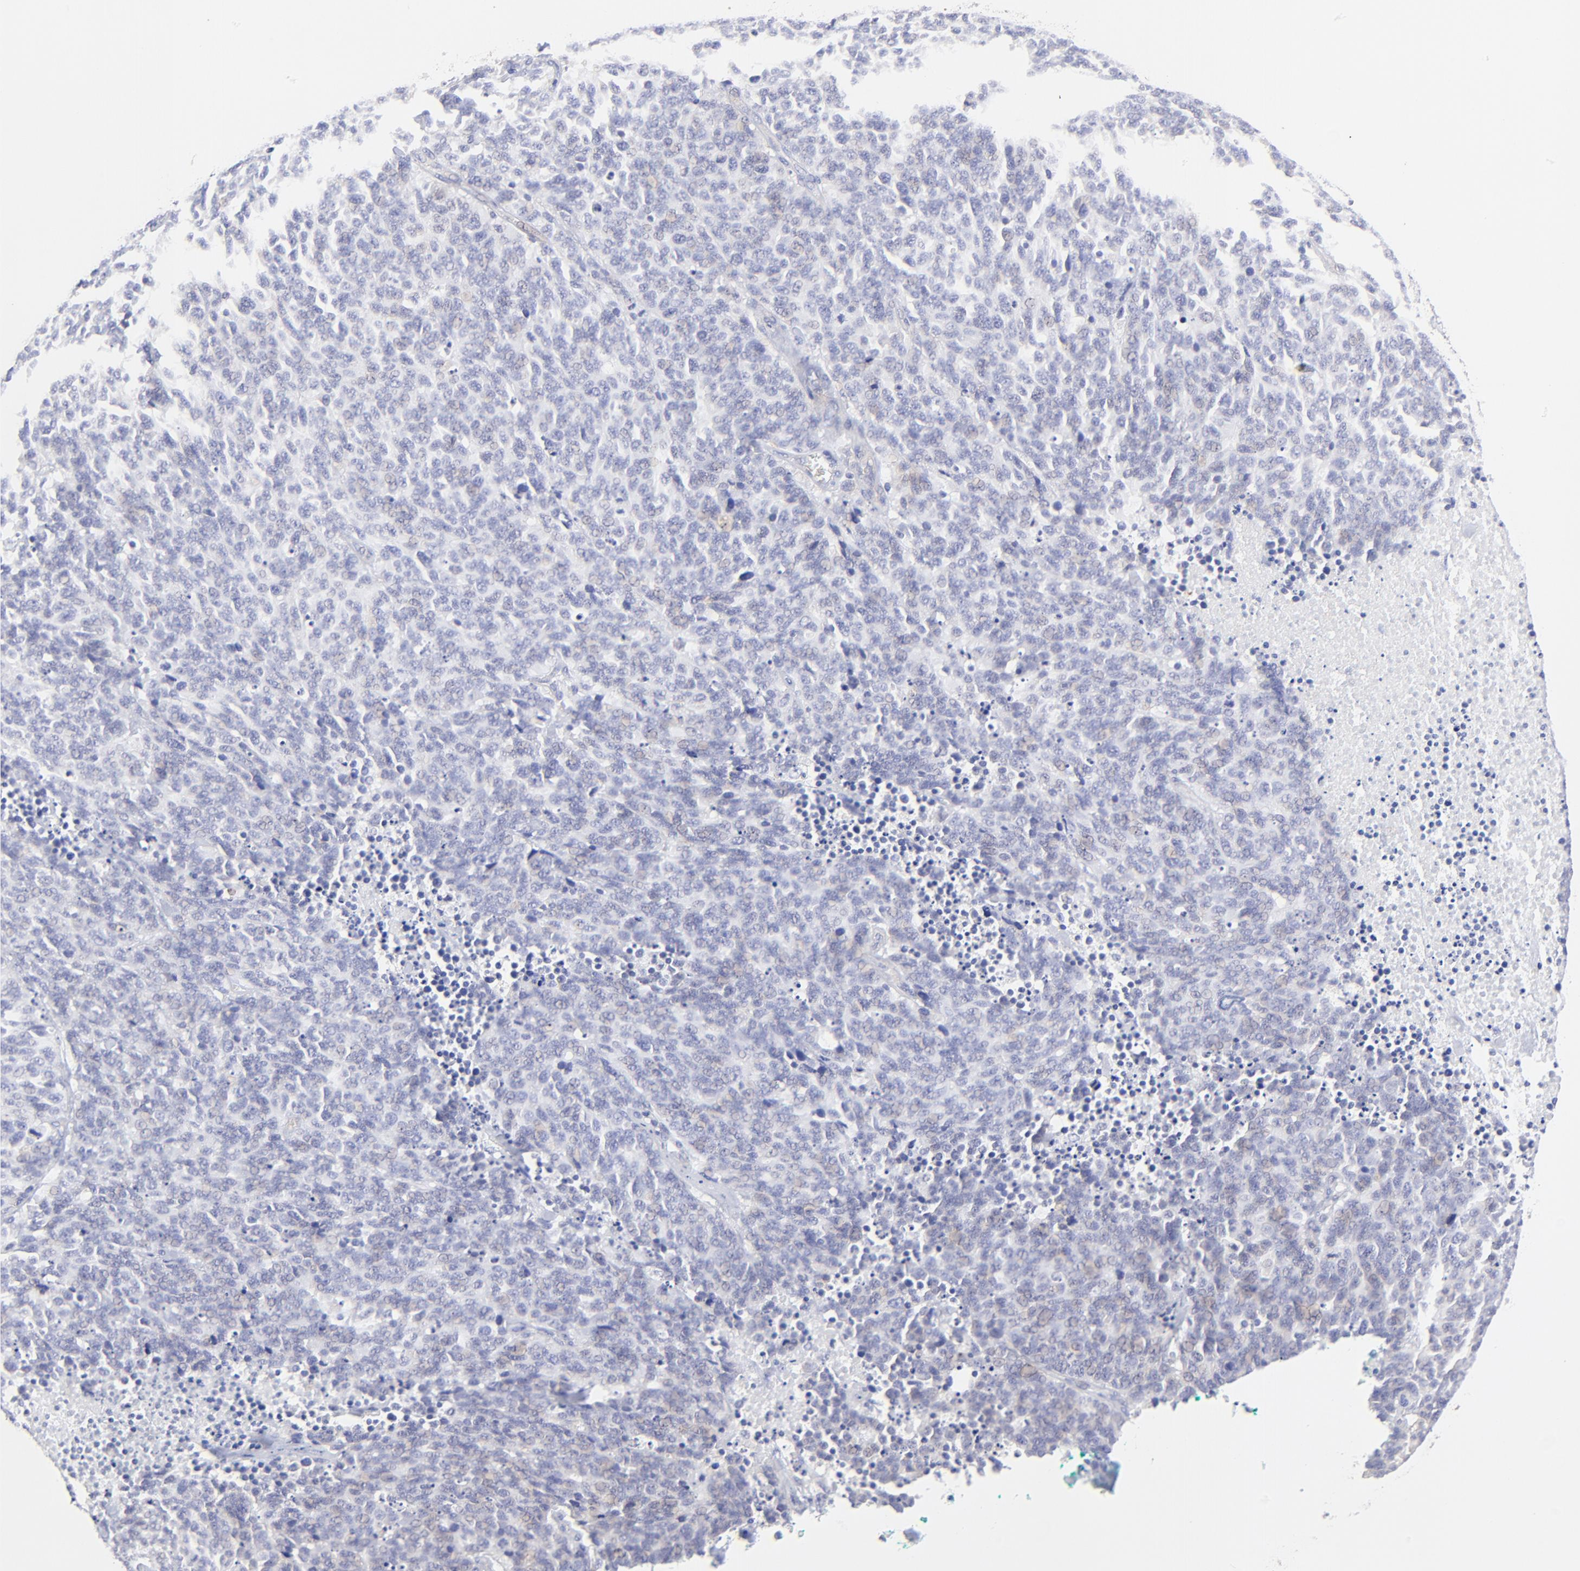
{"staining": {"intensity": "negative", "quantity": "none", "location": "none"}, "tissue": "lung cancer", "cell_type": "Tumor cells", "image_type": "cancer", "snomed": [{"axis": "morphology", "description": "Neoplasm, malignant, NOS"}, {"axis": "topography", "description": "Lung"}], "caption": "This is a micrograph of IHC staining of lung cancer, which shows no expression in tumor cells.", "gene": "LHFPL1", "patient": {"sex": "female", "age": 58}}